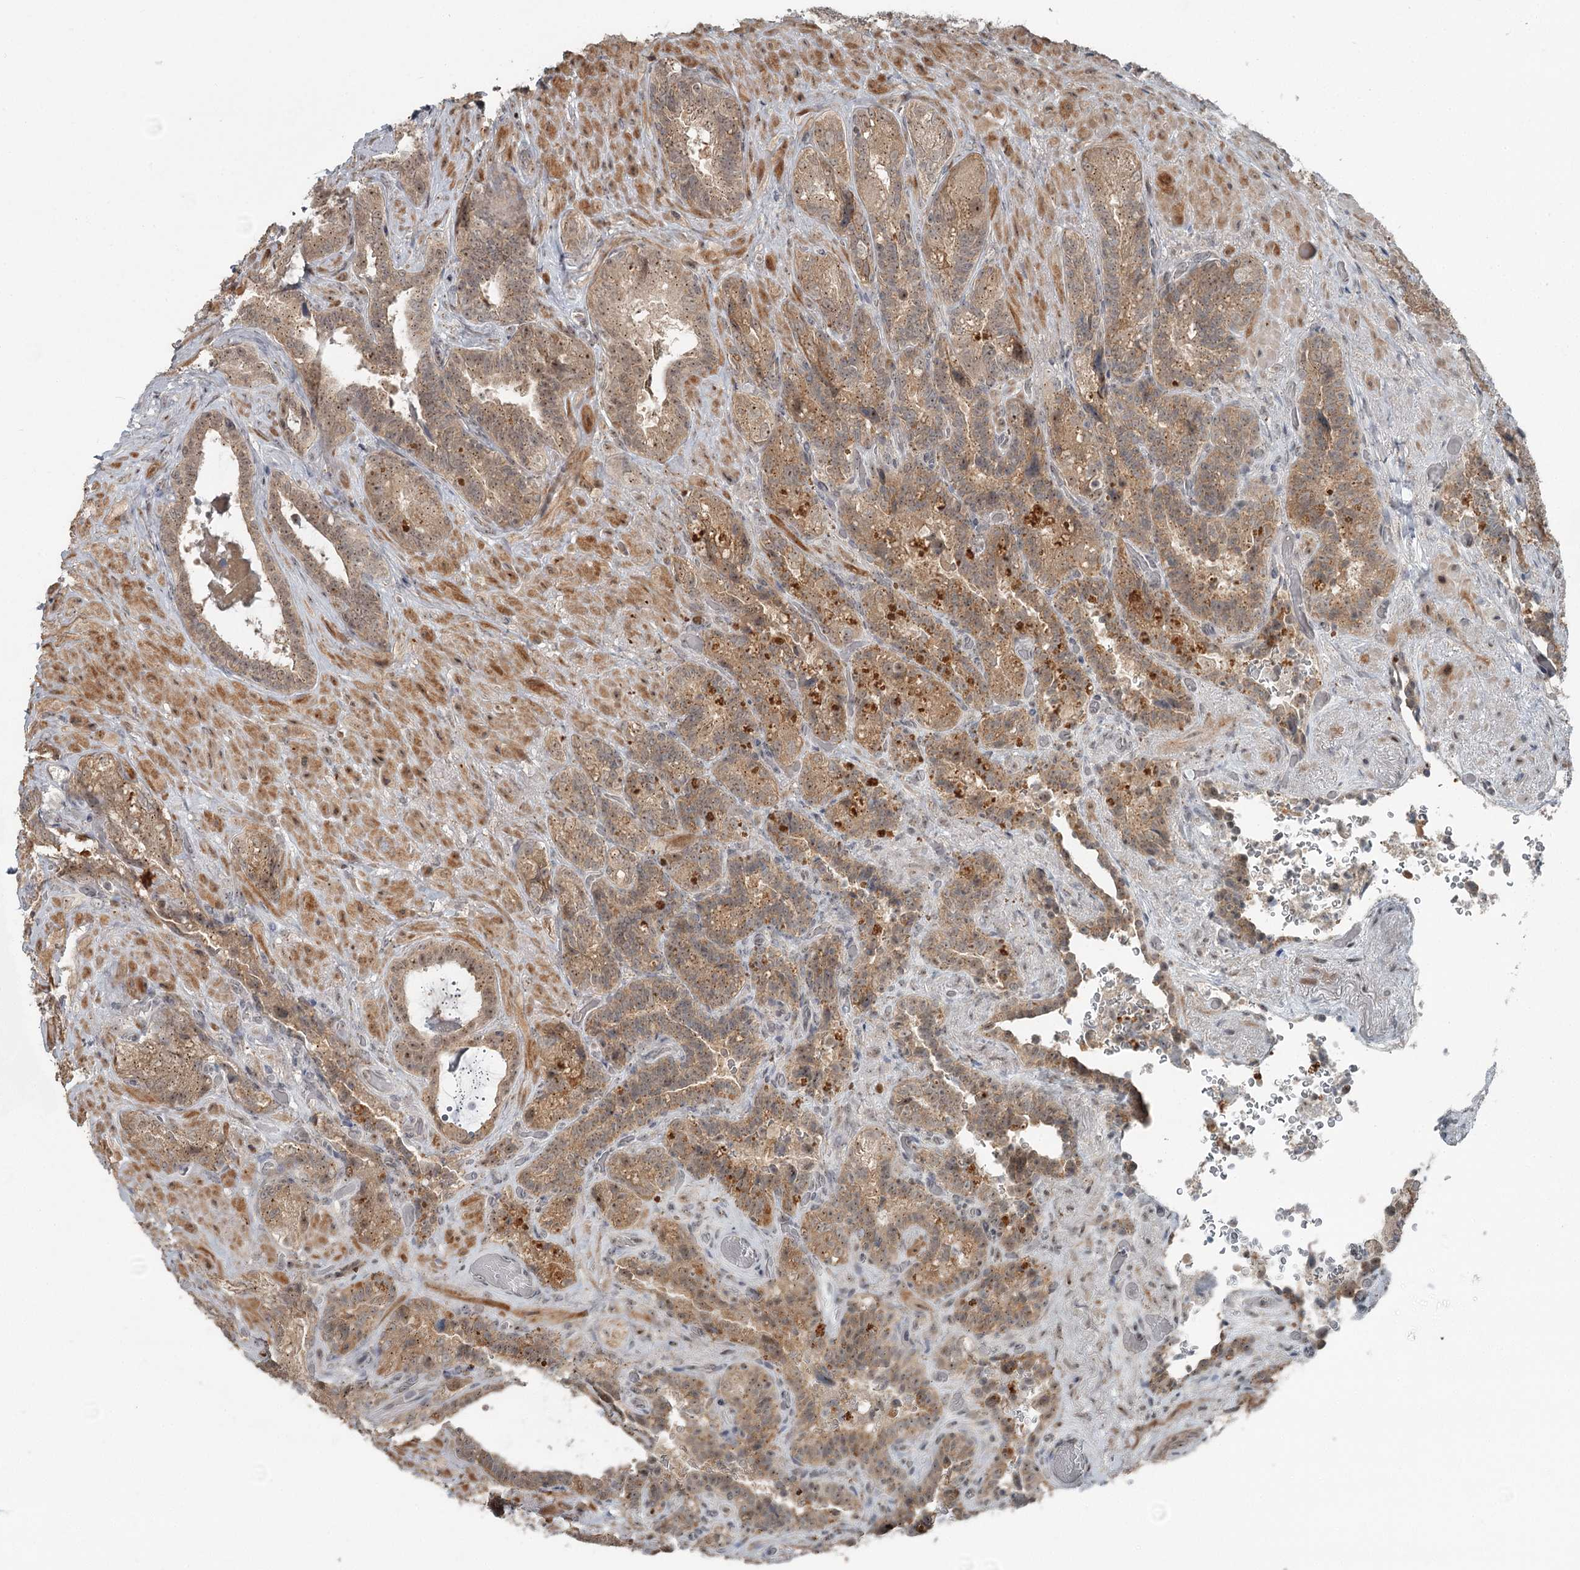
{"staining": {"intensity": "weak", "quantity": ">75%", "location": "cytoplasmic/membranous"}, "tissue": "seminal vesicle", "cell_type": "Glandular cells", "image_type": "normal", "snomed": [{"axis": "morphology", "description": "Normal tissue, NOS"}, {"axis": "topography", "description": "Prostate and seminal vesicle, NOS"}, {"axis": "topography", "description": "Prostate"}, {"axis": "topography", "description": "Seminal veicle"}], "caption": "An IHC photomicrograph of unremarkable tissue is shown. Protein staining in brown labels weak cytoplasmic/membranous positivity in seminal vesicle within glandular cells. Using DAB (3,3'-diaminobenzidine) (brown) and hematoxylin (blue) stains, captured at high magnification using brightfield microscopy.", "gene": "EXOSC1", "patient": {"sex": "male", "age": 67}}